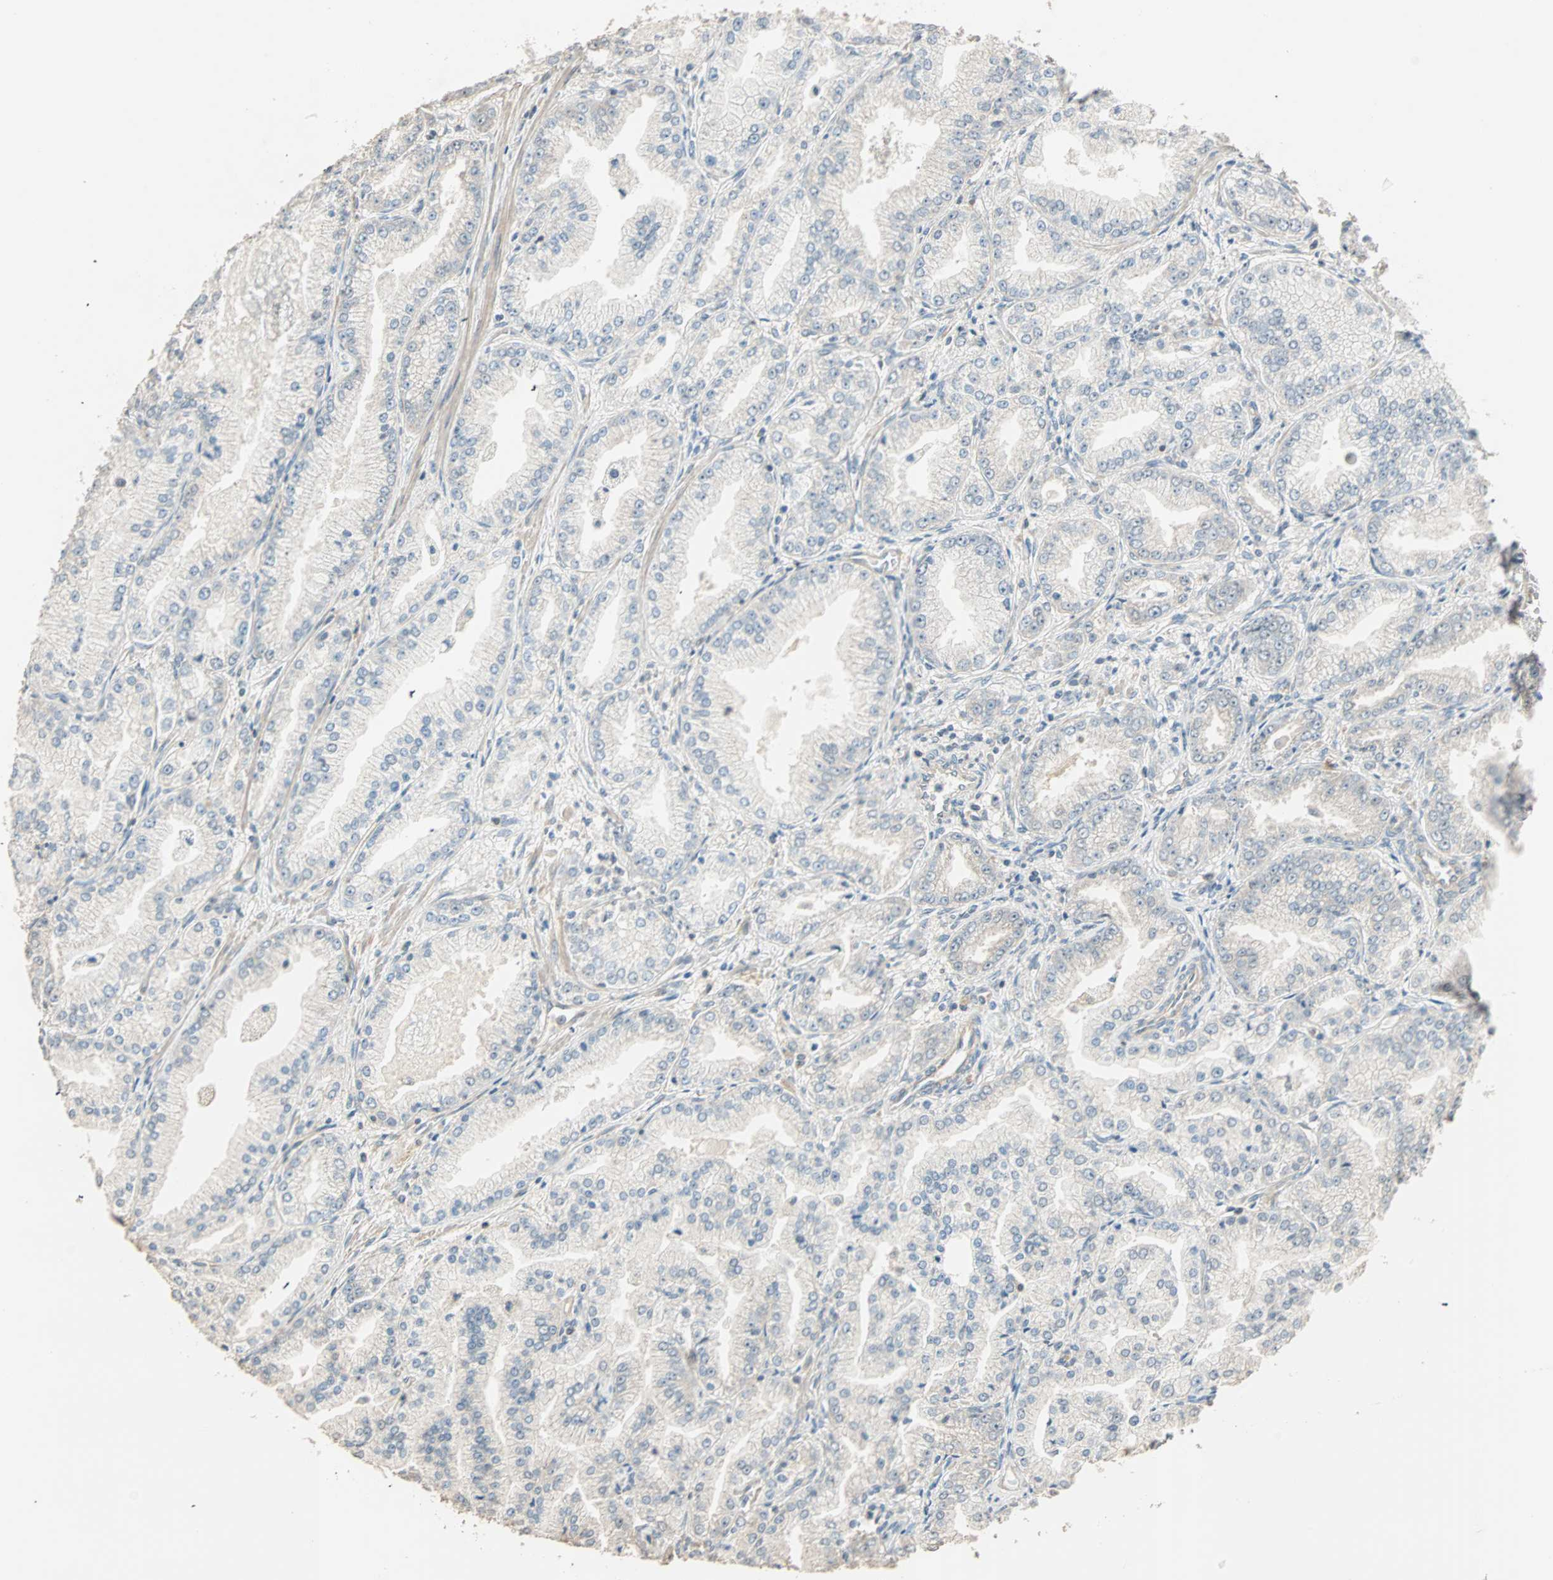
{"staining": {"intensity": "negative", "quantity": "none", "location": "none"}, "tissue": "prostate cancer", "cell_type": "Tumor cells", "image_type": "cancer", "snomed": [{"axis": "morphology", "description": "Adenocarcinoma, High grade"}, {"axis": "topography", "description": "Prostate"}], "caption": "Tumor cells are negative for brown protein staining in prostate cancer (adenocarcinoma (high-grade)). (Brightfield microscopy of DAB (3,3'-diaminobenzidine) immunohistochemistry (IHC) at high magnification).", "gene": "ZBTB33", "patient": {"sex": "male", "age": 61}}